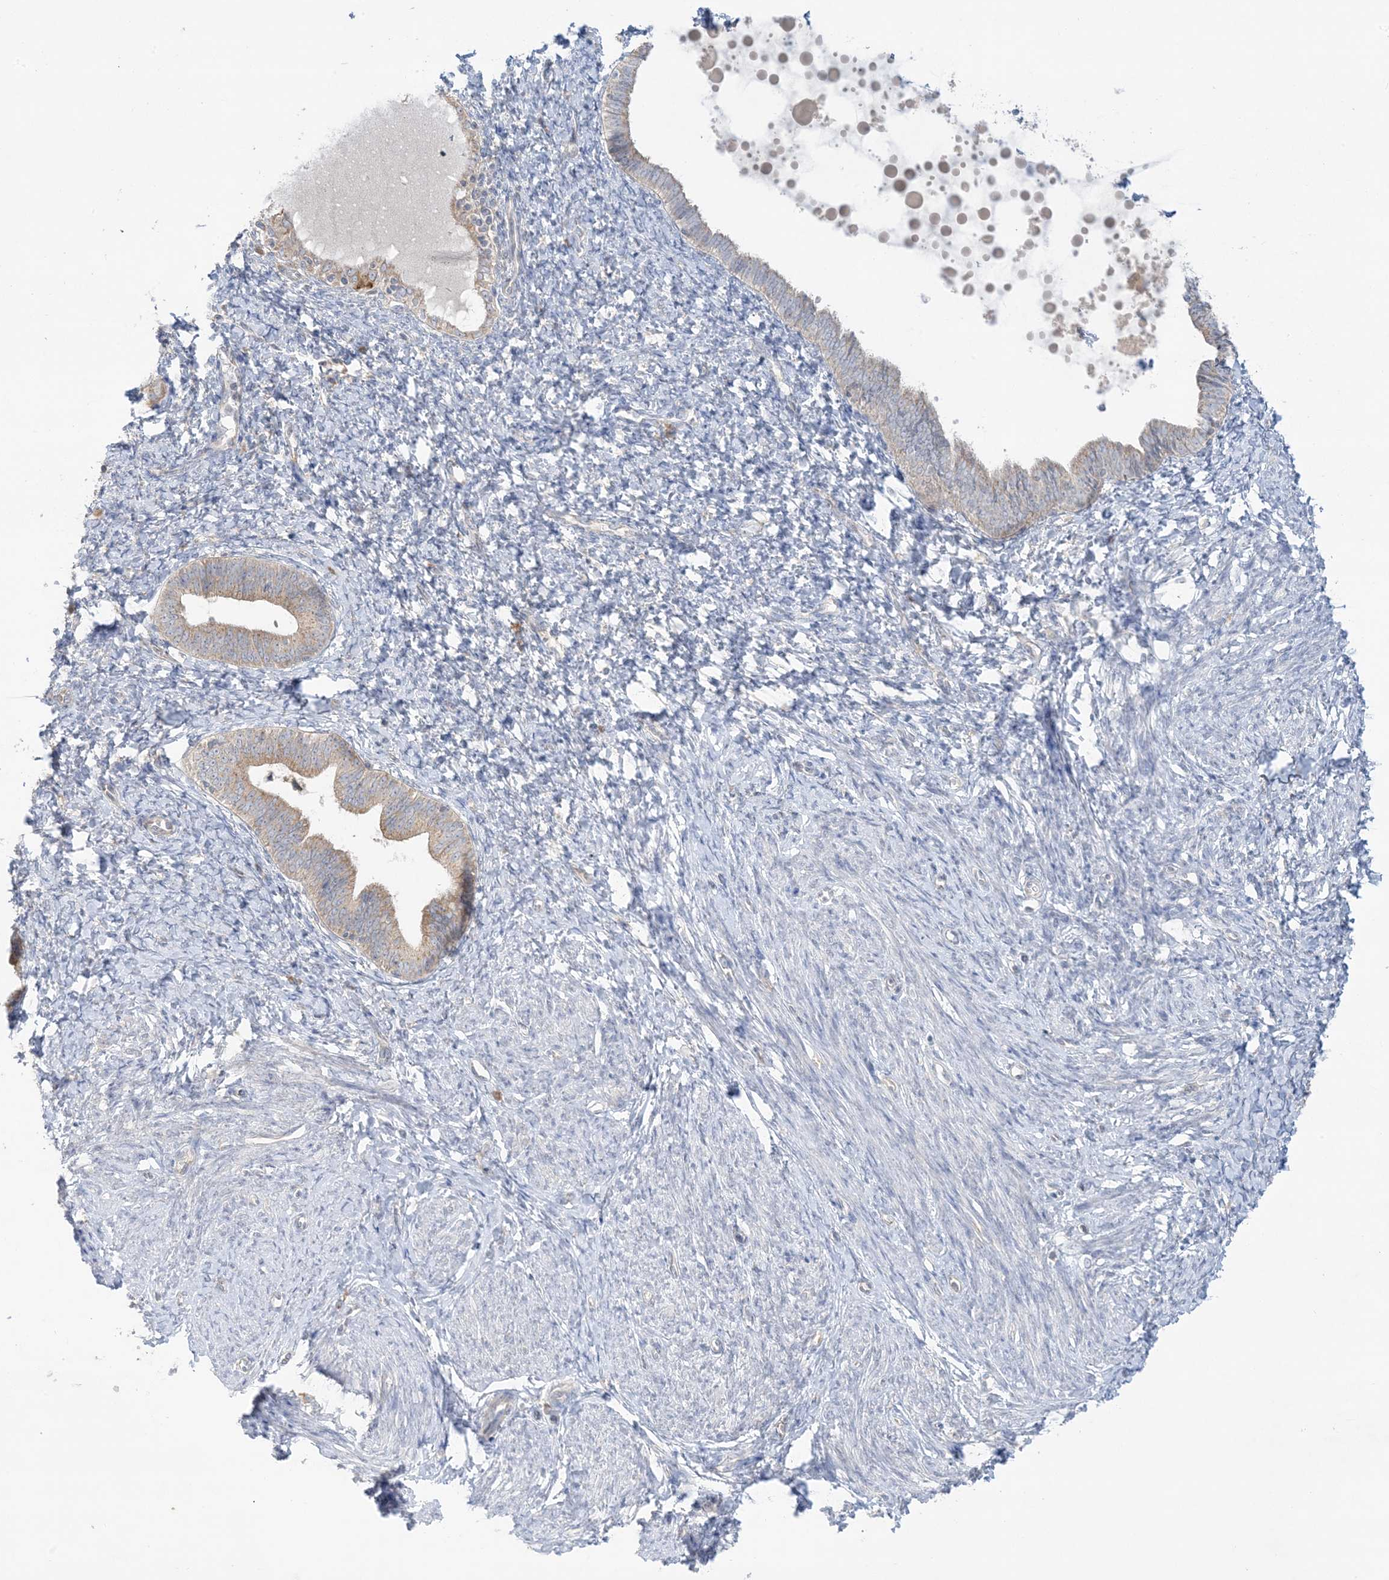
{"staining": {"intensity": "negative", "quantity": "none", "location": "none"}, "tissue": "endometrium", "cell_type": "Cells in endometrial stroma", "image_type": "normal", "snomed": [{"axis": "morphology", "description": "Normal tissue, NOS"}, {"axis": "topography", "description": "Endometrium"}], "caption": "High magnification brightfield microscopy of normal endometrium stained with DAB (3,3'-diaminobenzidine) (brown) and counterstained with hematoxylin (blue): cells in endometrial stroma show no significant expression.", "gene": "RPP40", "patient": {"sex": "female", "age": 72}}